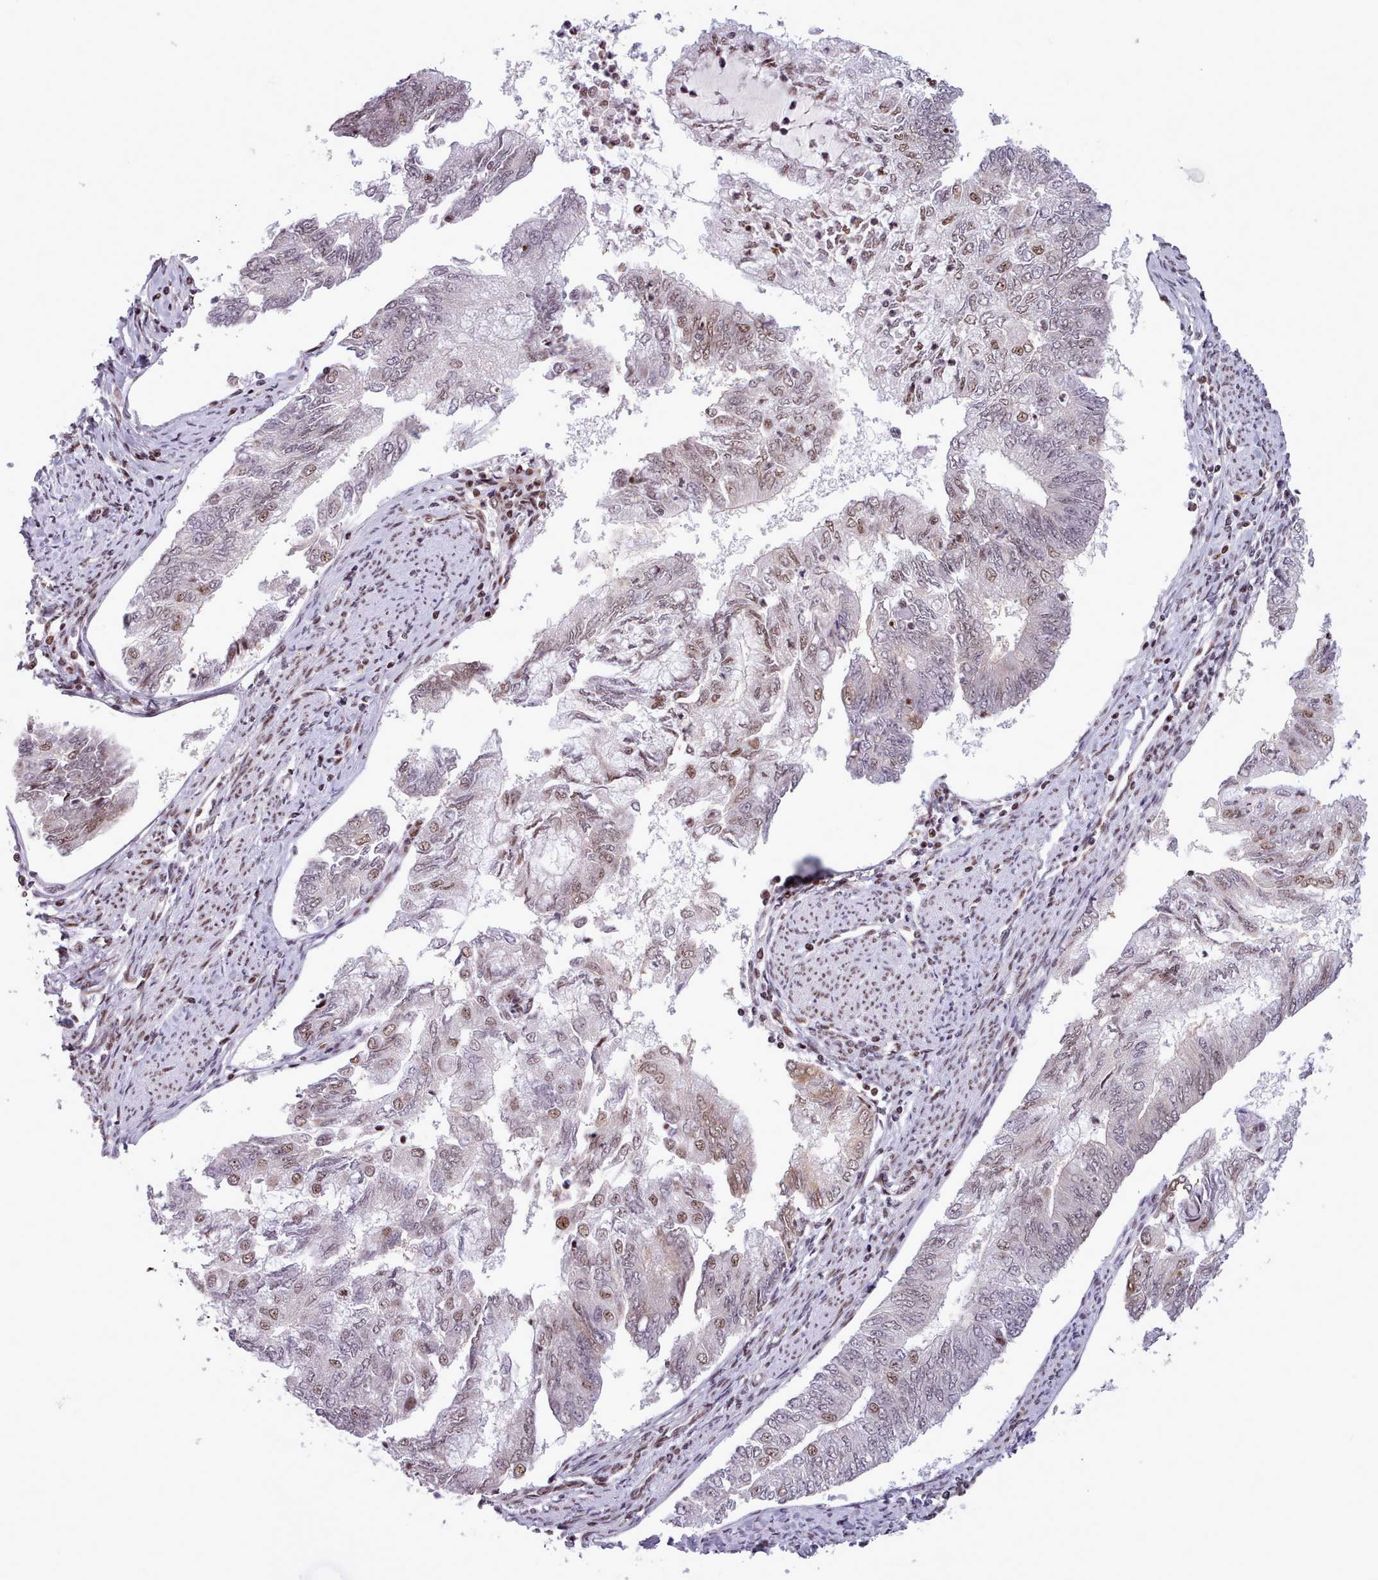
{"staining": {"intensity": "moderate", "quantity": "25%-75%", "location": "nuclear"}, "tissue": "endometrial cancer", "cell_type": "Tumor cells", "image_type": "cancer", "snomed": [{"axis": "morphology", "description": "Adenocarcinoma, NOS"}, {"axis": "topography", "description": "Endometrium"}], "caption": "A high-resolution photomicrograph shows immunohistochemistry staining of endometrial adenocarcinoma, which exhibits moderate nuclear positivity in about 25%-75% of tumor cells. Ihc stains the protein in brown and the nuclei are stained blue.", "gene": "SRSF4", "patient": {"sex": "female", "age": 68}}